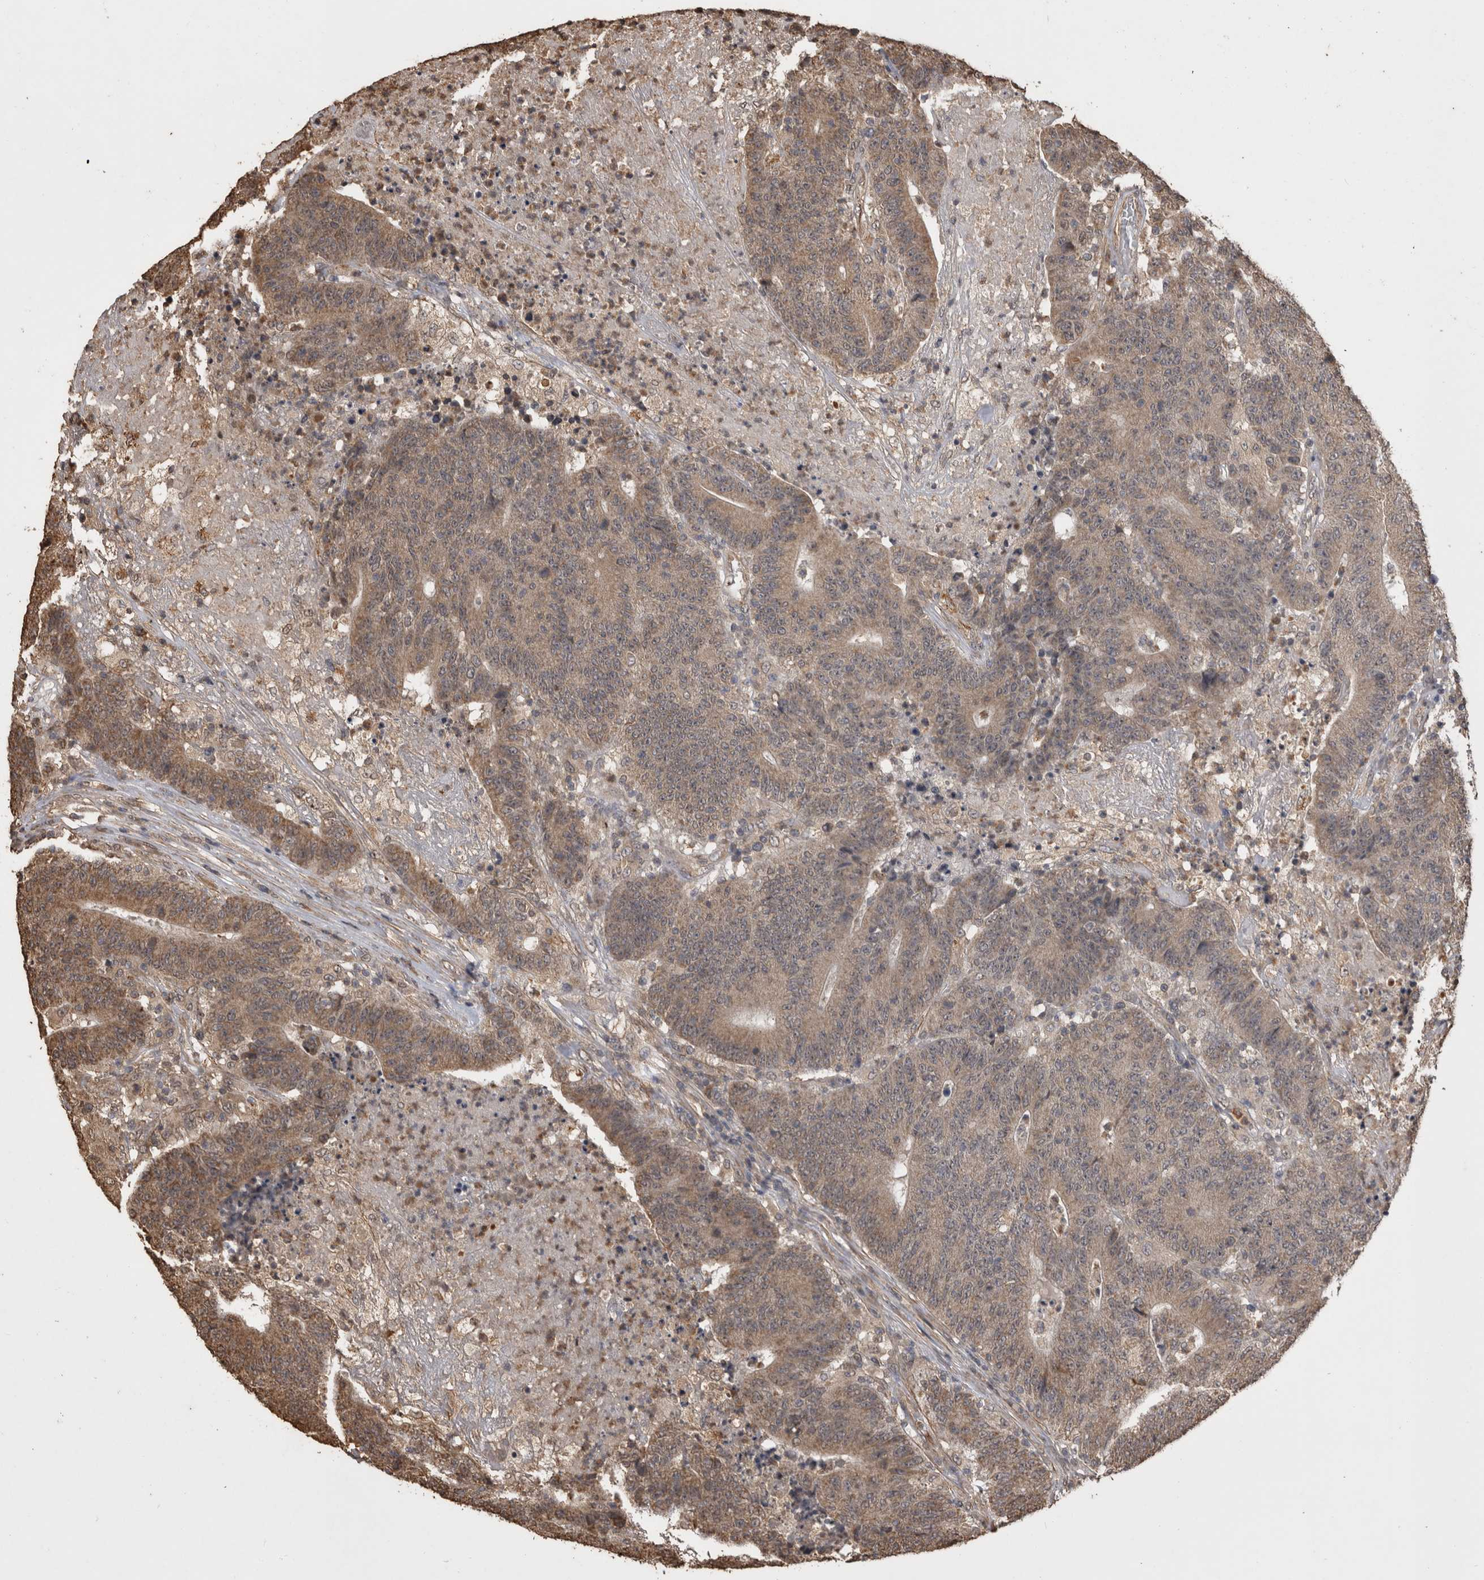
{"staining": {"intensity": "moderate", "quantity": "25%-75%", "location": "cytoplasmic/membranous"}, "tissue": "colorectal cancer", "cell_type": "Tumor cells", "image_type": "cancer", "snomed": [{"axis": "morphology", "description": "Normal tissue, NOS"}, {"axis": "morphology", "description": "Adenocarcinoma, NOS"}, {"axis": "topography", "description": "Colon"}], "caption": "Immunohistochemistry (IHC) micrograph of neoplastic tissue: human colorectal cancer (adenocarcinoma) stained using IHC shows medium levels of moderate protein expression localized specifically in the cytoplasmic/membranous of tumor cells, appearing as a cytoplasmic/membranous brown color.", "gene": "SOCS5", "patient": {"sex": "female", "age": 75}}